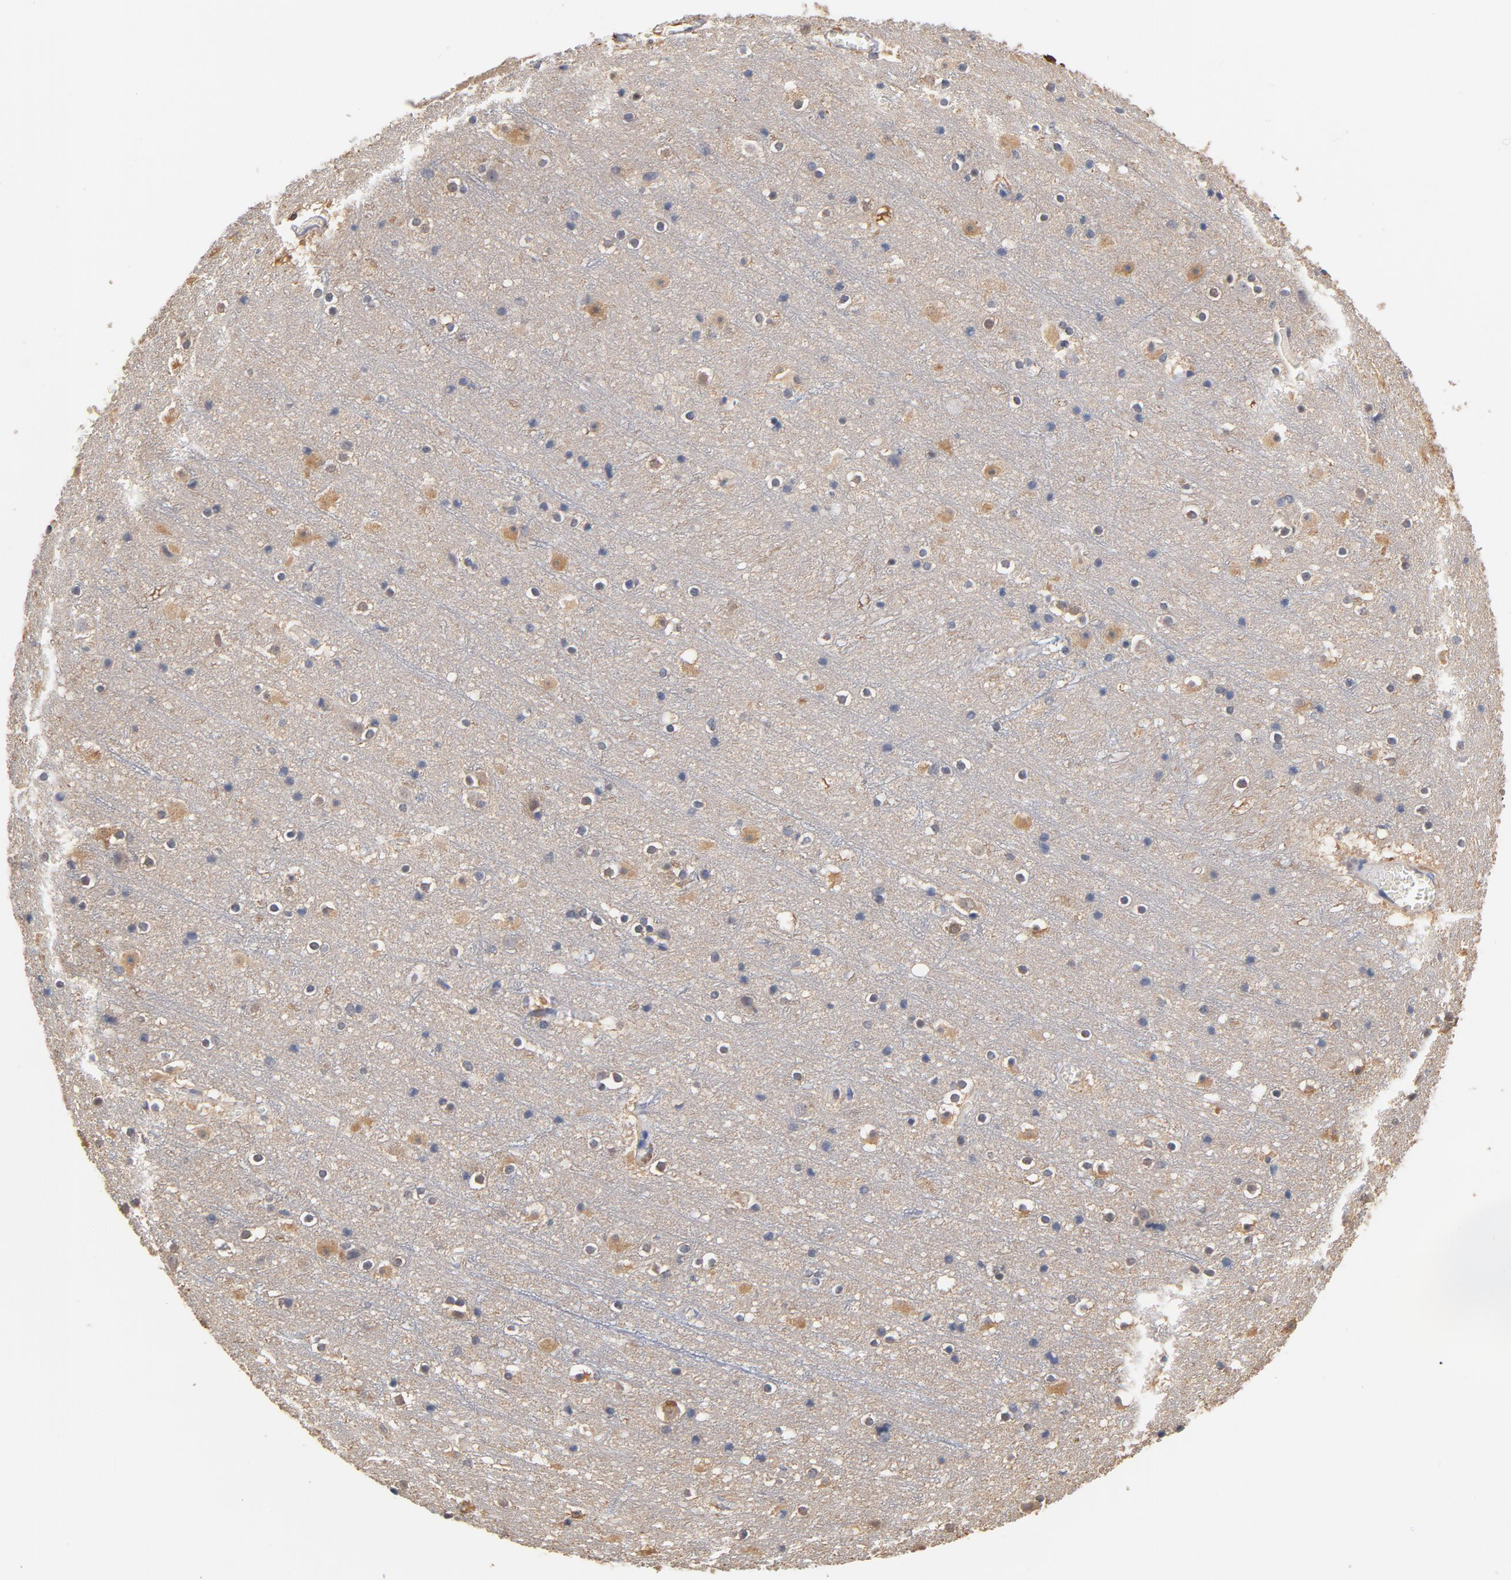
{"staining": {"intensity": "weak", "quantity": "<25%", "location": "cytoplasmic/membranous"}, "tissue": "cerebral cortex", "cell_type": "Endothelial cells", "image_type": "normal", "snomed": [{"axis": "morphology", "description": "Normal tissue, NOS"}, {"axis": "topography", "description": "Cerebral cortex"}], "caption": "The IHC image has no significant staining in endothelial cells of cerebral cortex. Brightfield microscopy of IHC stained with DAB (3,3'-diaminobenzidine) (brown) and hematoxylin (blue), captured at high magnification.", "gene": "MIF", "patient": {"sex": "male", "age": 45}}